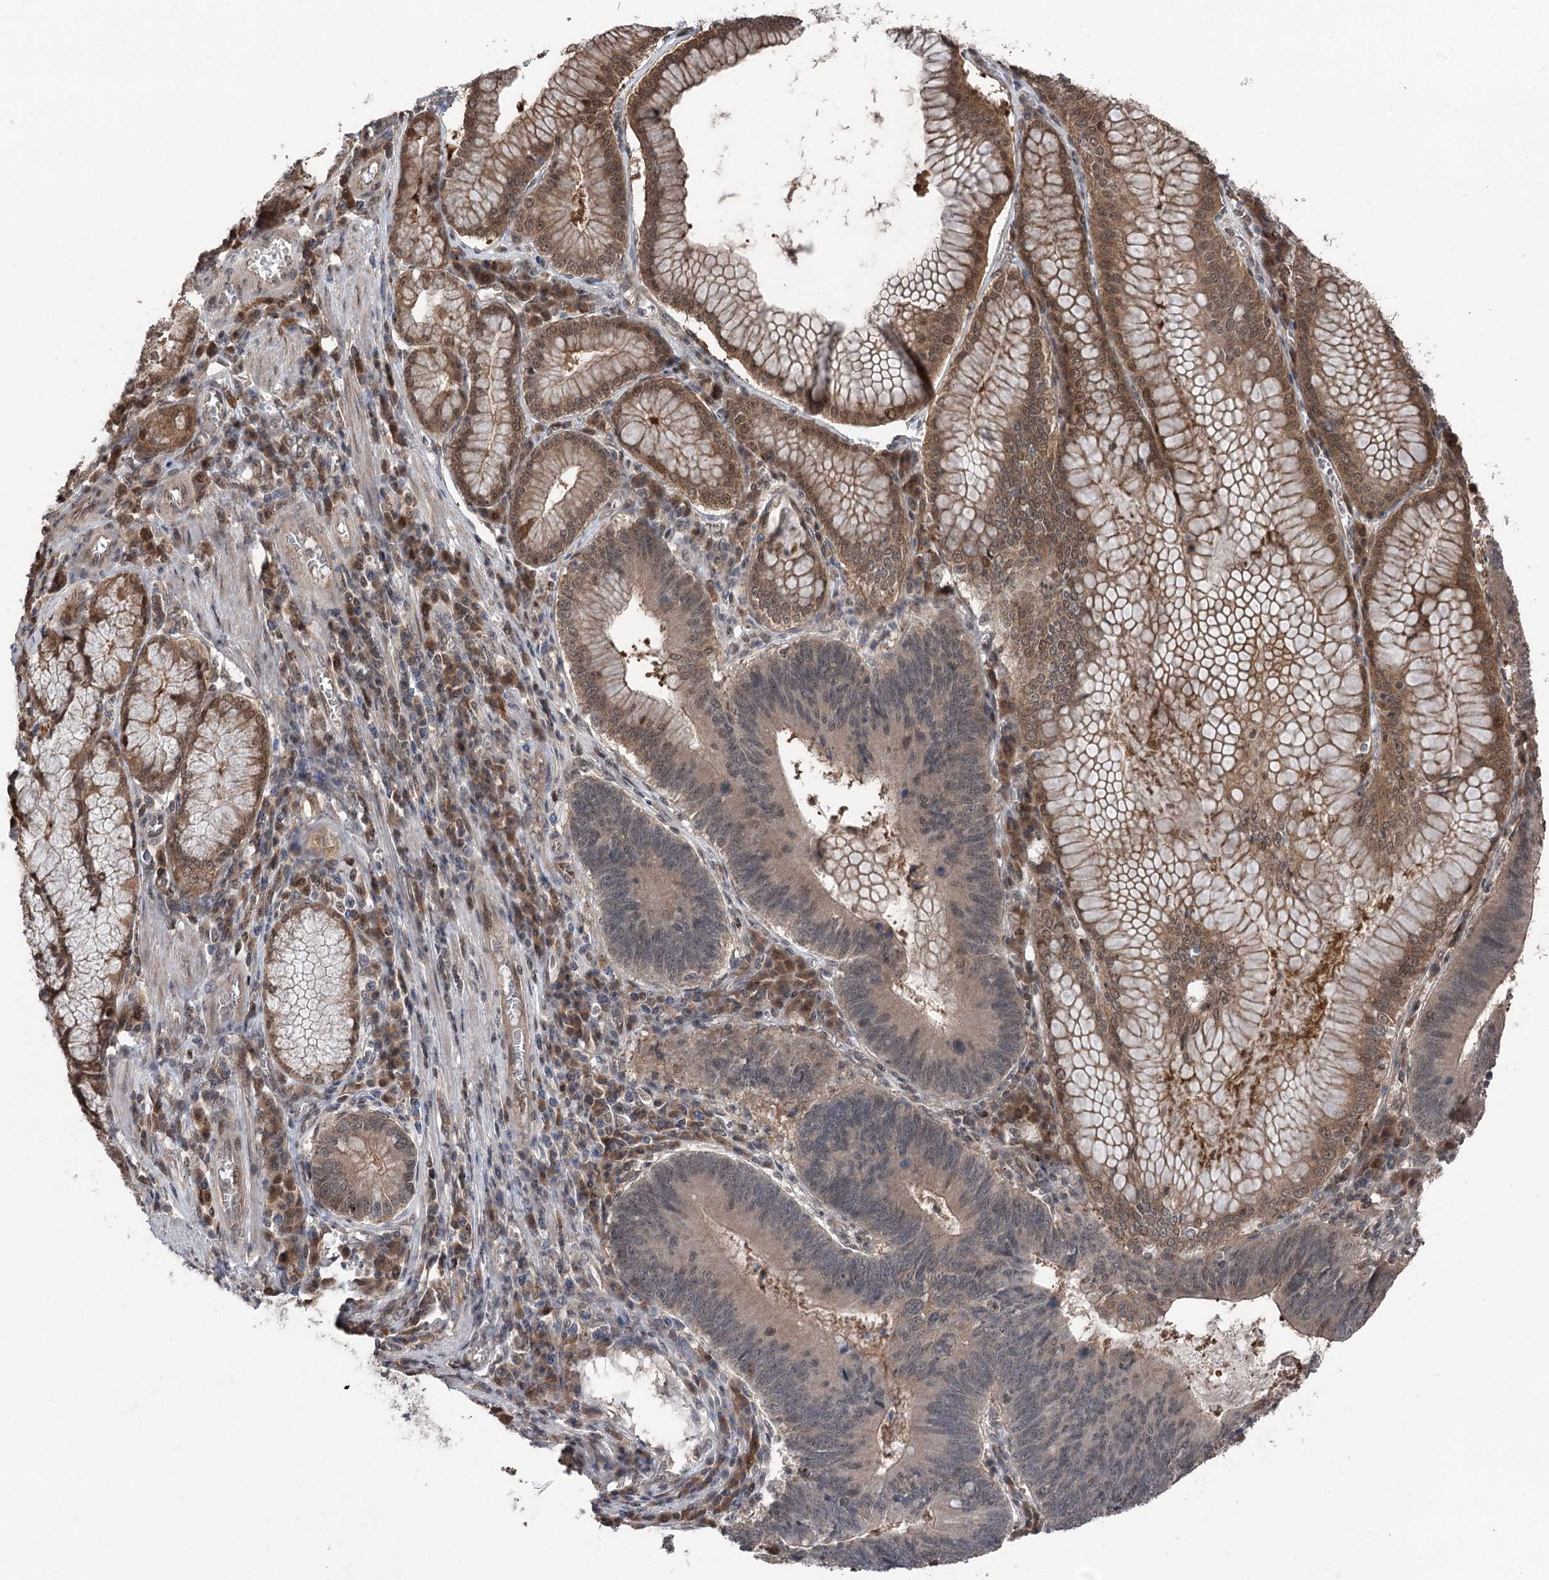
{"staining": {"intensity": "weak", "quantity": ">75%", "location": "cytoplasmic/membranous"}, "tissue": "stomach cancer", "cell_type": "Tumor cells", "image_type": "cancer", "snomed": [{"axis": "morphology", "description": "Adenocarcinoma, NOS"}, {"axis": "topography", "description": "Stomach"}], "caption": "The histopathology image exhibits staining of stomach cancer, revealing weak cytoplasmic/membranous protein staining (brown color) within tumor cells. (DAB (3,3'-diaminobenzidine) IHC with brightfield microscopy, high magnification).", "gene": "CCSER2", "patient": {"sex": "male", "age": 59}}